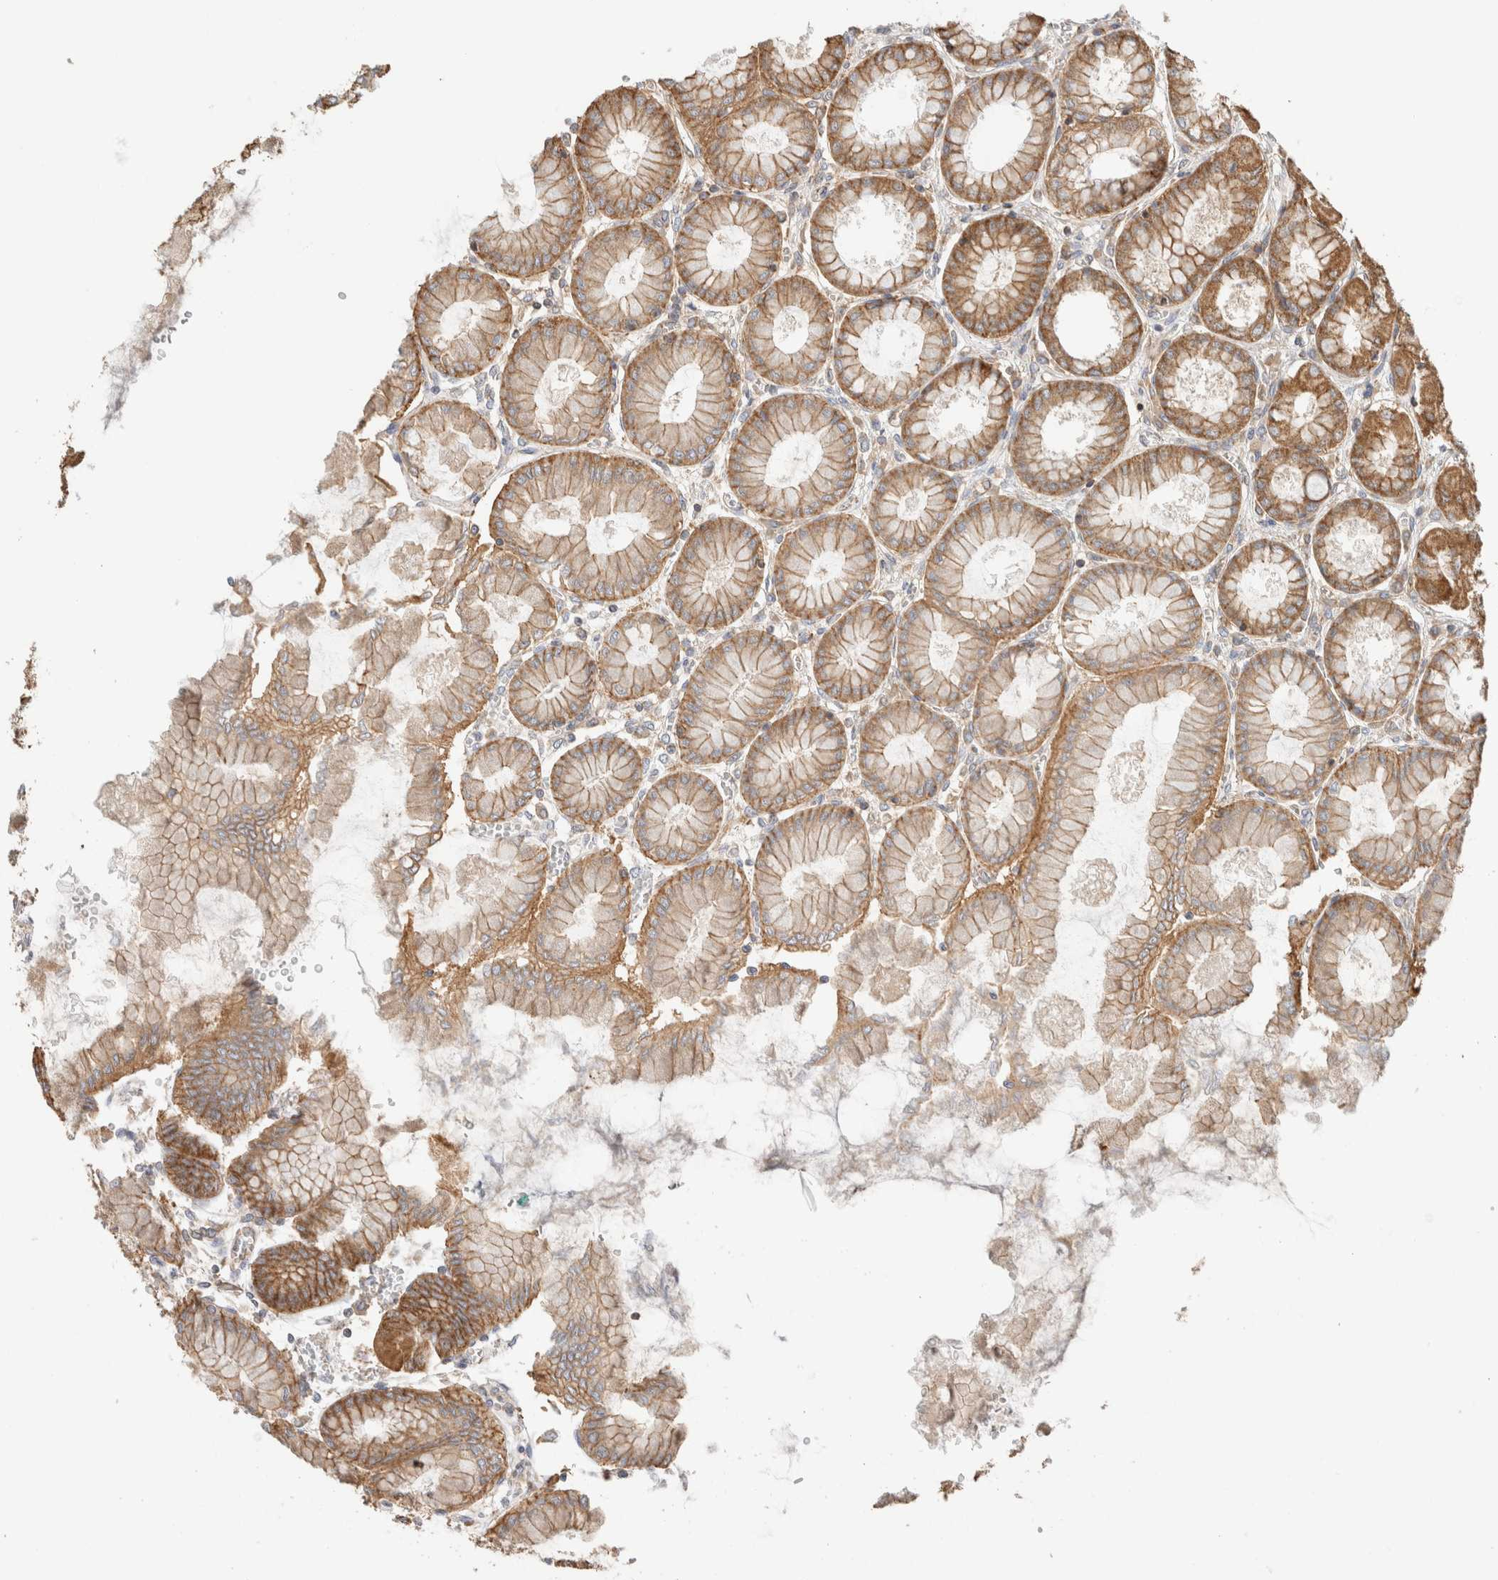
{"staining": {"intensity": "moderate", "quantity": ">75%", "location": "cytoplasmic/membranous"}, "tissue": "stomach", "cell_type": "Glandular cells", "image_type": "normal", "snomed": [{"axis": "morphology", "description": "Normal tissue, NOS"}, {"axis": "topography", "description": "Stomach, upper"}], "caption": "IHC of normal human stomach reveals medium levels of moderate cytoplasmic/membranous expression in approximately >75% of glandular cells. Immunohistochemistry stains the protein in brown and the nuclei are stained blue.", "gene": "MRM3", "patient": {"sex": "female", "age": 56}}